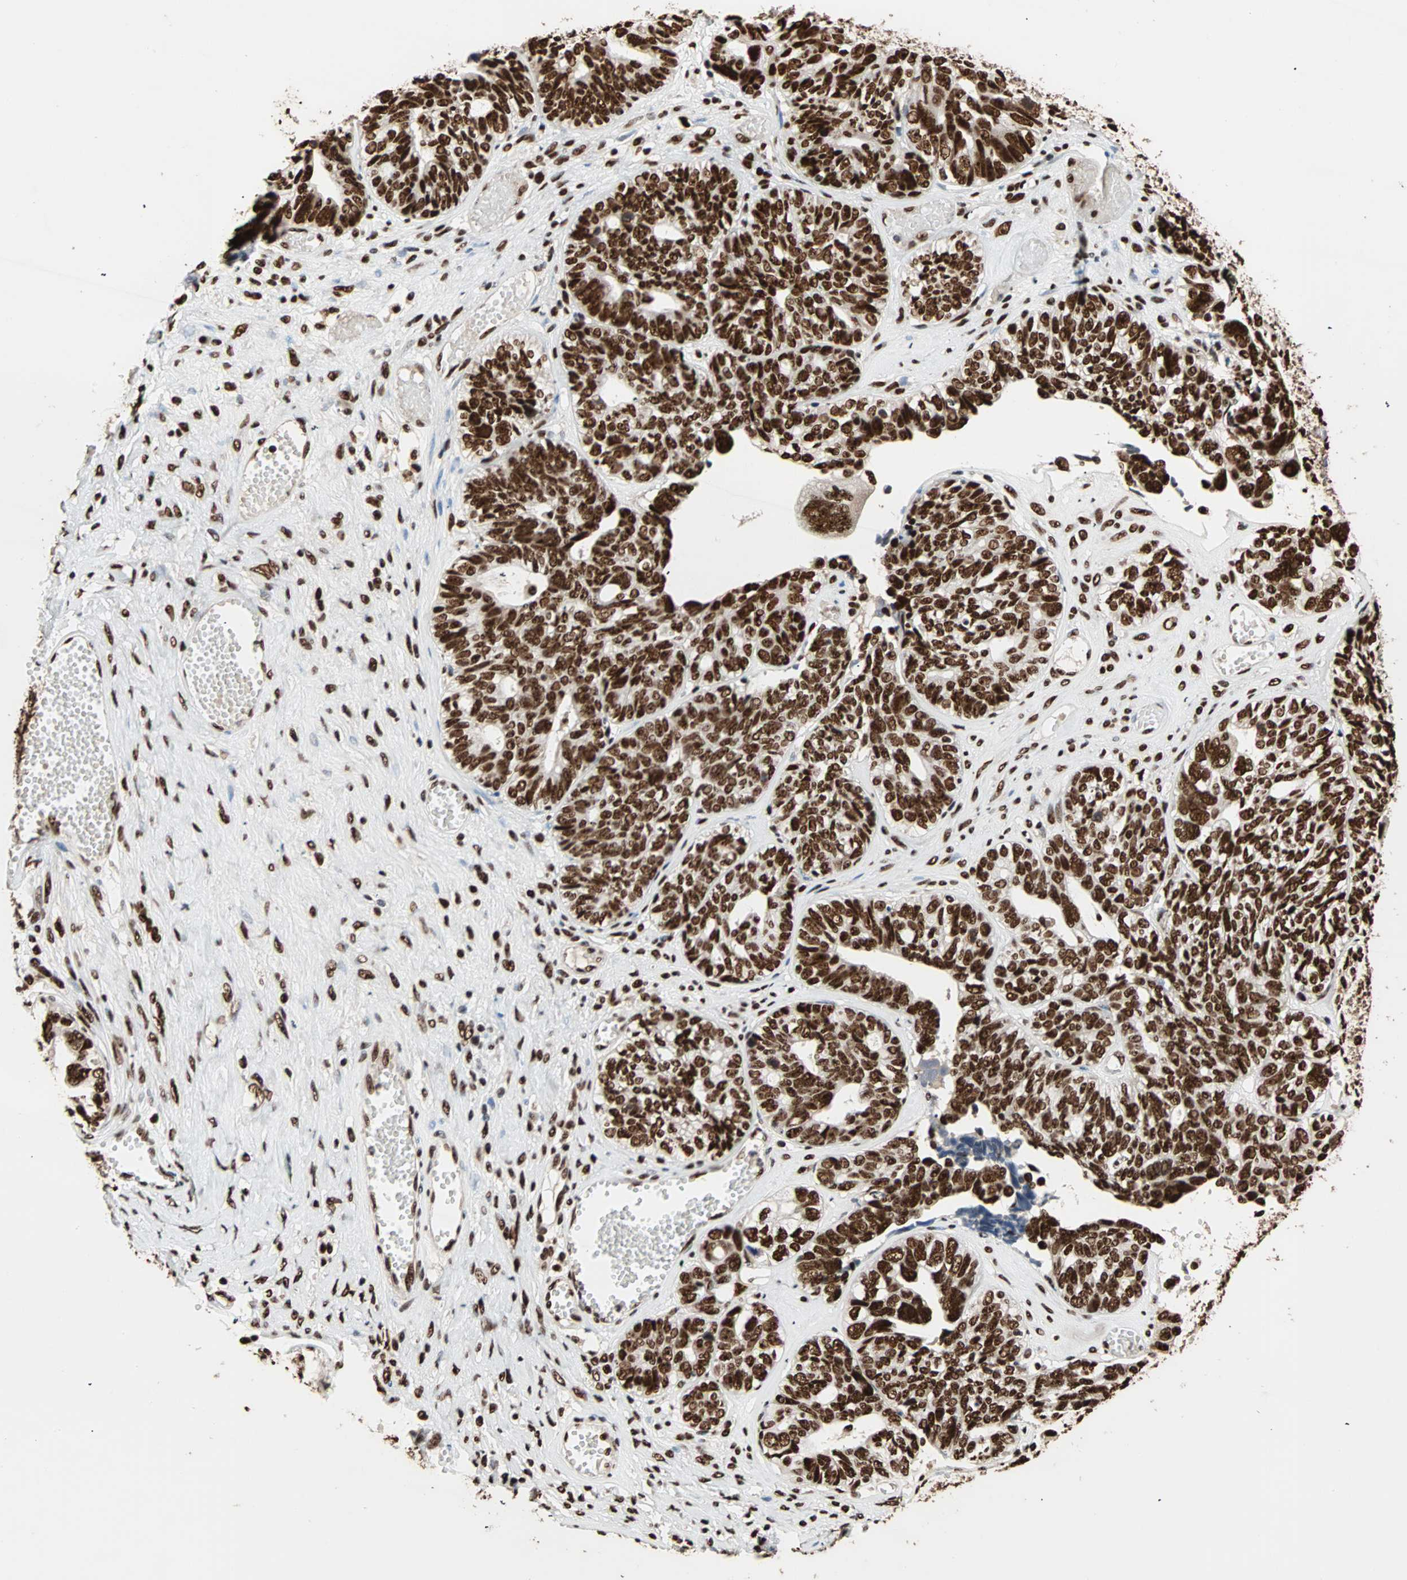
{"staining": {"intensity": "strong", "quantity": ">75%", "location": "nuclear"}, "tissue": "ovarian cancer", "cell_type": "Tumor cells", "image_type": "cancer", "snomed": [{"axis": "morphology", "description": "Cystadenocarcinoma, serous, NOS"}, {"axis": "topography", "description": "Ovary"}], "caption": "A brown stain highlights strong nuclear positivity of a protein in human serous cystadenocarcinoma (ovarian) tumor cells. The protein is shown in brown color, while the nuclei are stained blue.", "gene": "ILF2", "patient": {"sex": "female", "age": 79}}